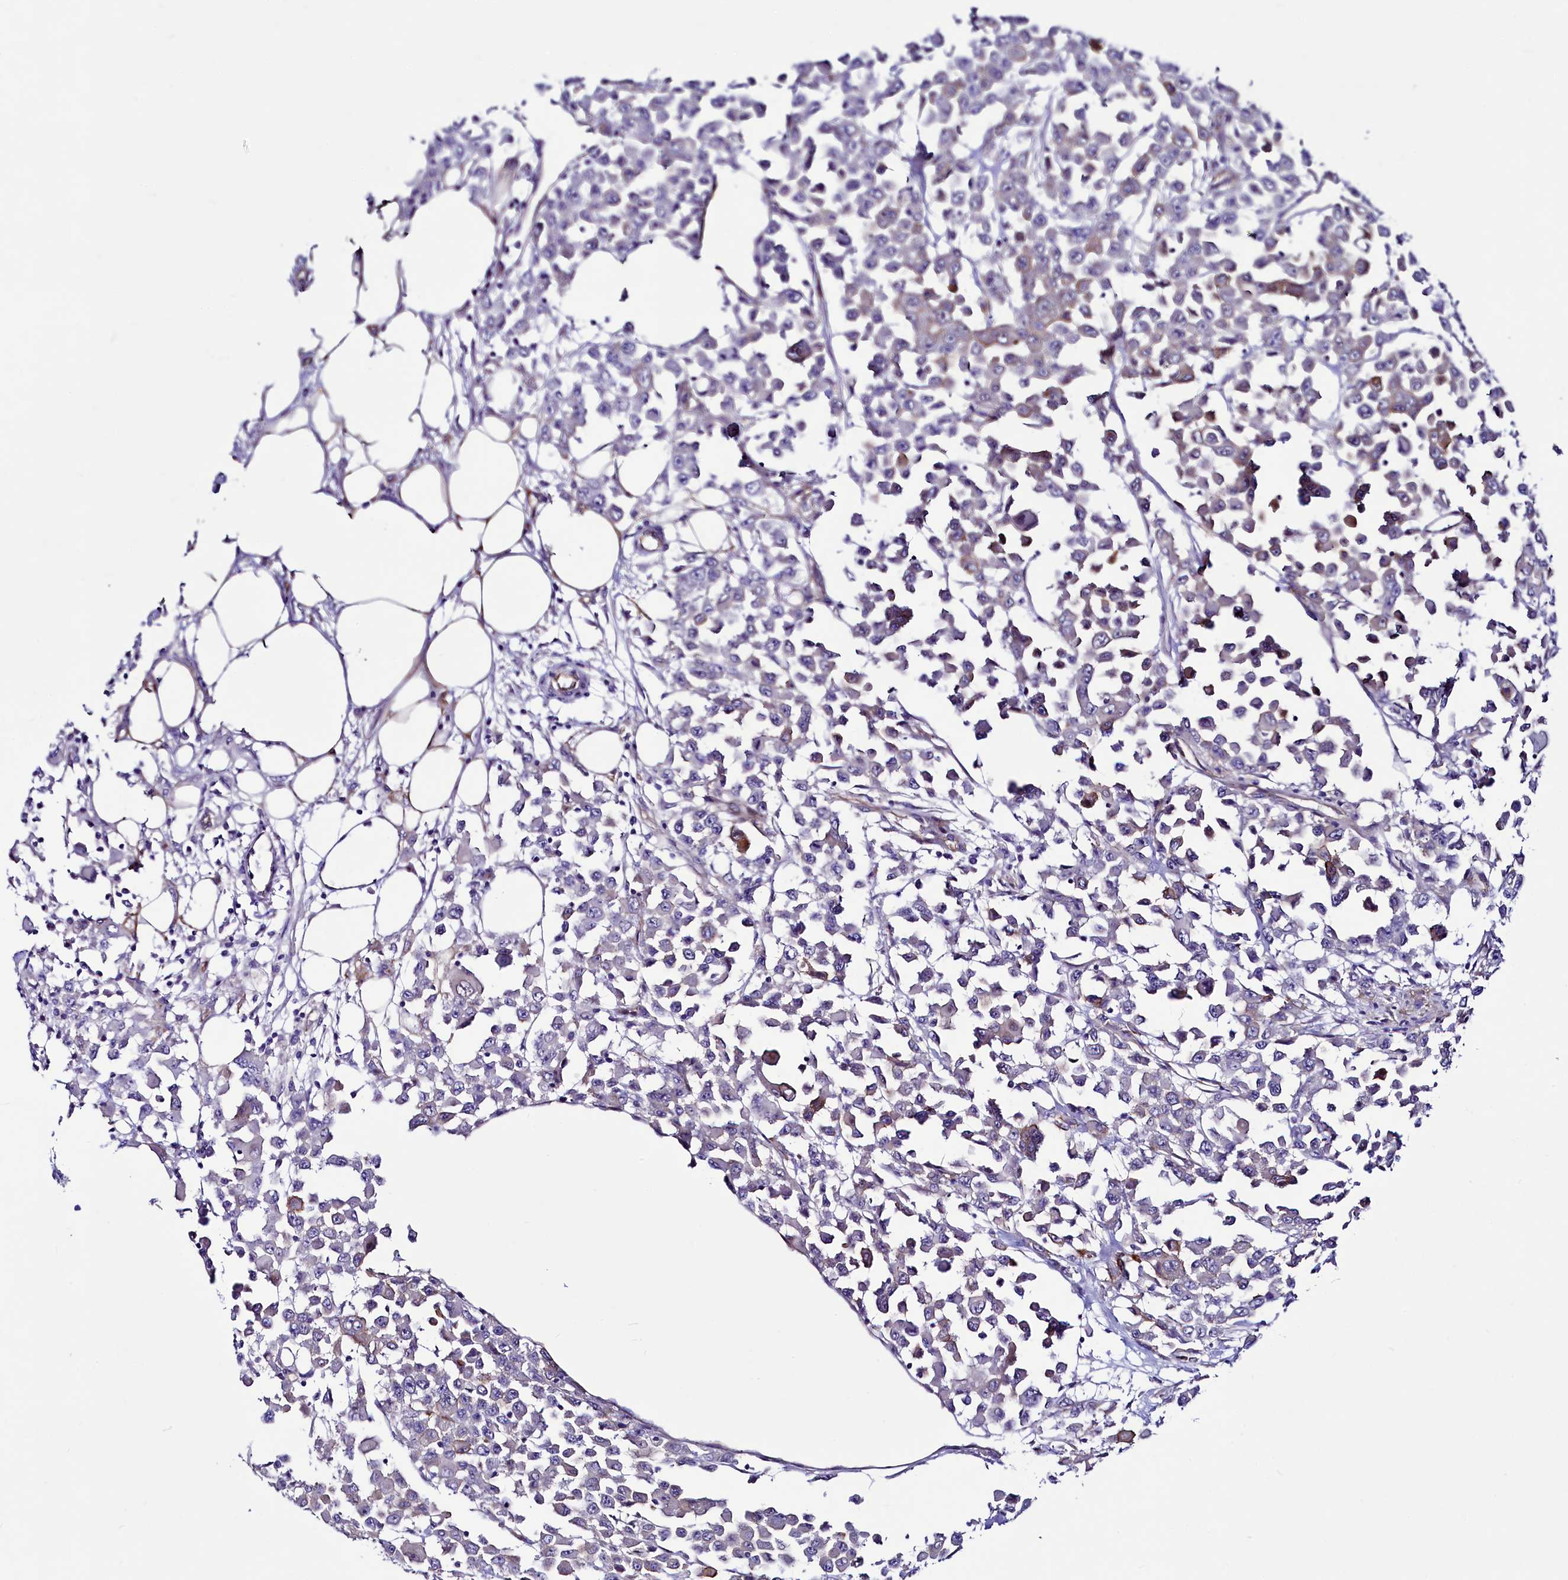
{"staining": {"intensity": "negative", "quantity": "none", "location": "none"}, "tissue": "colorectal cancer", "cell_type": "Tumor cells", "image_type": "cancer", "snomed": [{"axis": "morphology", "description": "Adenocarcinoma, NOS"}, {"axis": "topography", "description": "Colon"}], "caption": "IHC photomicrograph of neoplastic tissue: adenocarcinoma (colorectal) stained with DAB displays no significant protein expression in tumor cells.", "gene": "SLF1", "patient": {"sex": "male", "age": 51}}